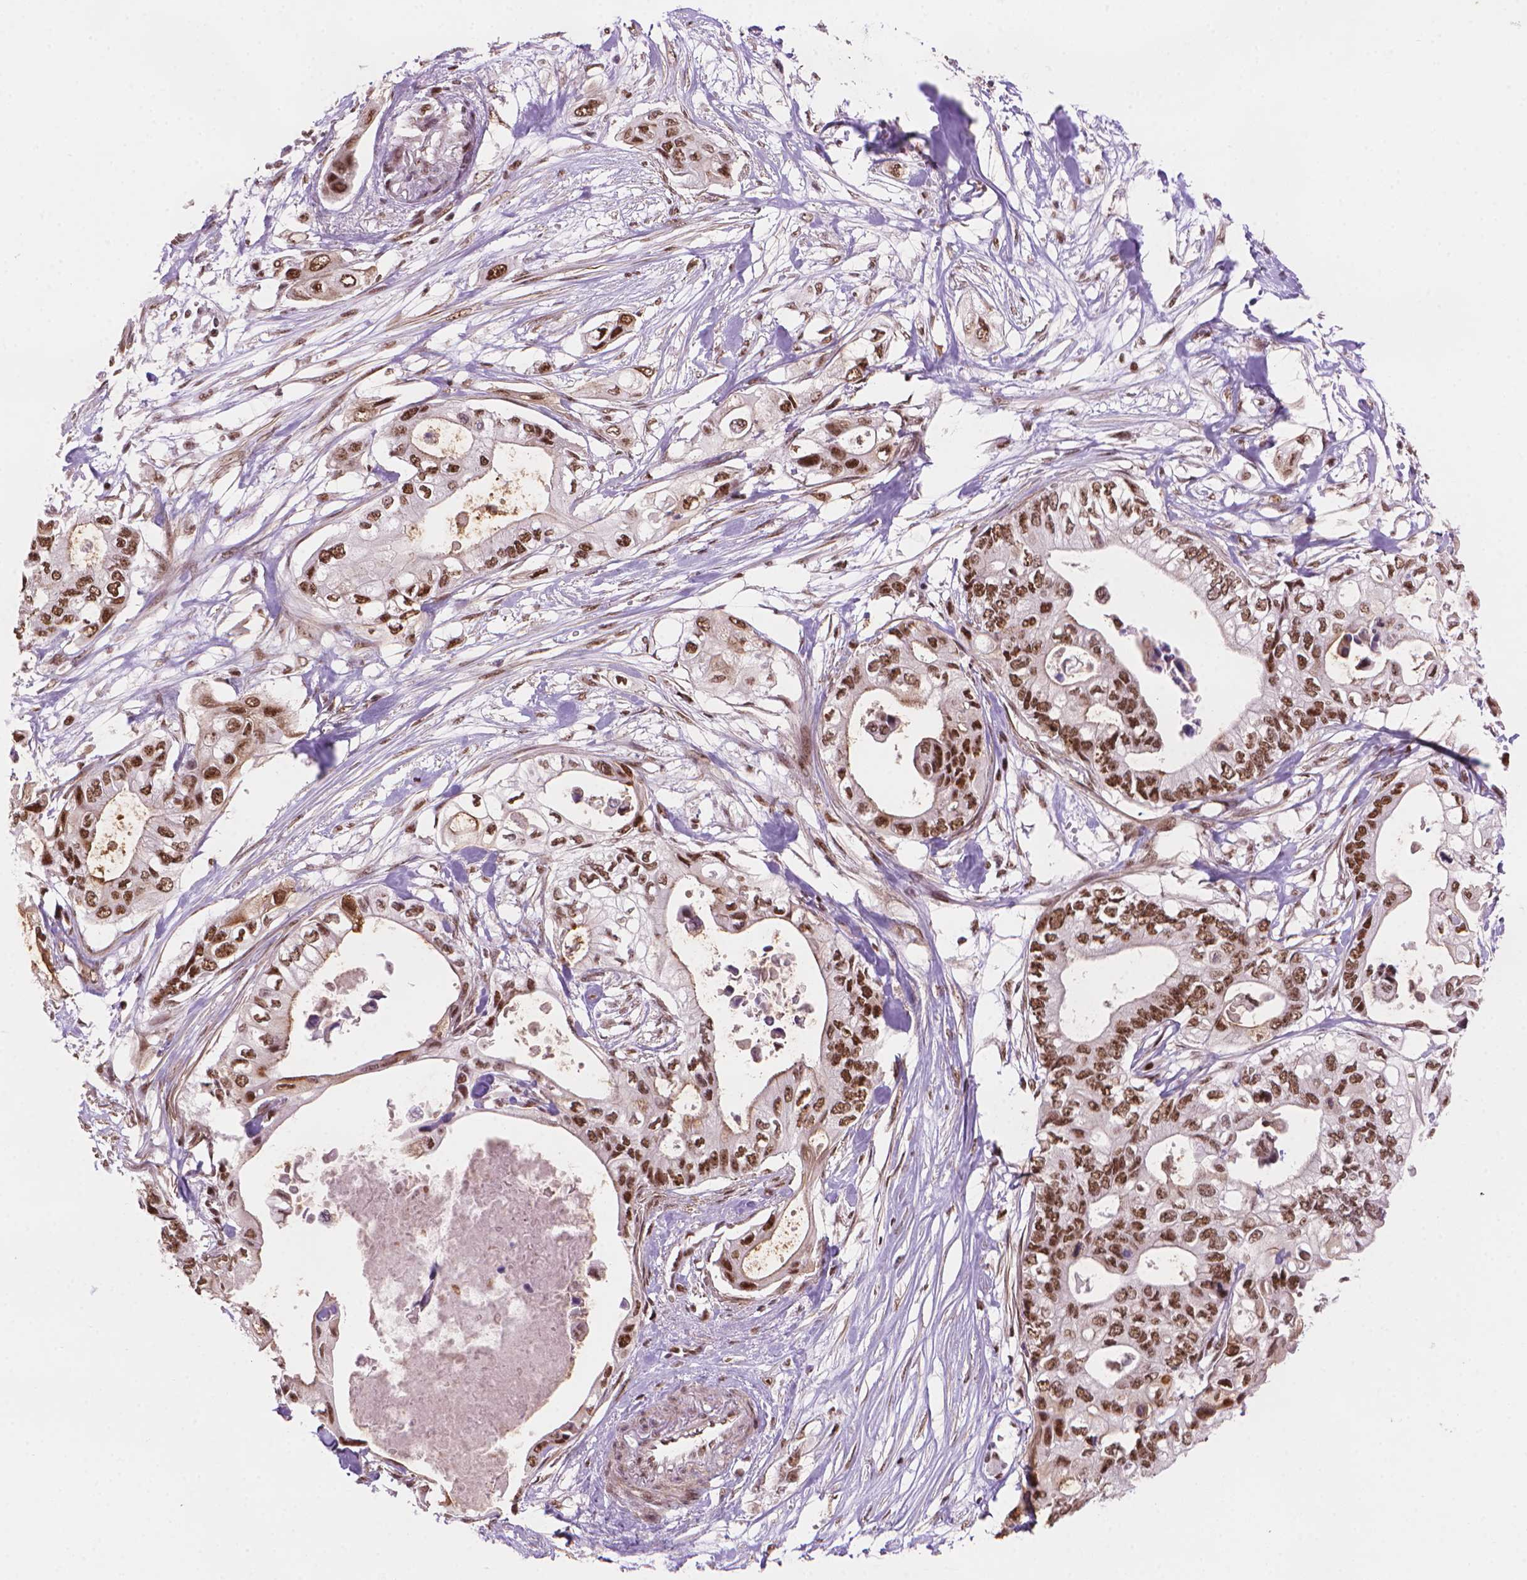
{"staining": {"intensity": "moderate", "quantity": ">75%", "location": "nuclear"}, "tissue": "pancreatic cancer", "cell_type": "Tumor cells", "image_type": "cancer", "snomed": [{"axis": "morphology", "description": "Adenocarcinoma, NOS"}, {"axis": "topography", "description": "Pancreas"}], "caption": "A medium amount of moderate nuclear positivity is seen in about >75% of tumor cells in pancreatic cancer (adenocarcinoma) tissue. (DAB IHC, brown staining for protein, blue staining for nuclei).", "gene": "UBN1", "patient": {"sex": "female", "age": 63}}